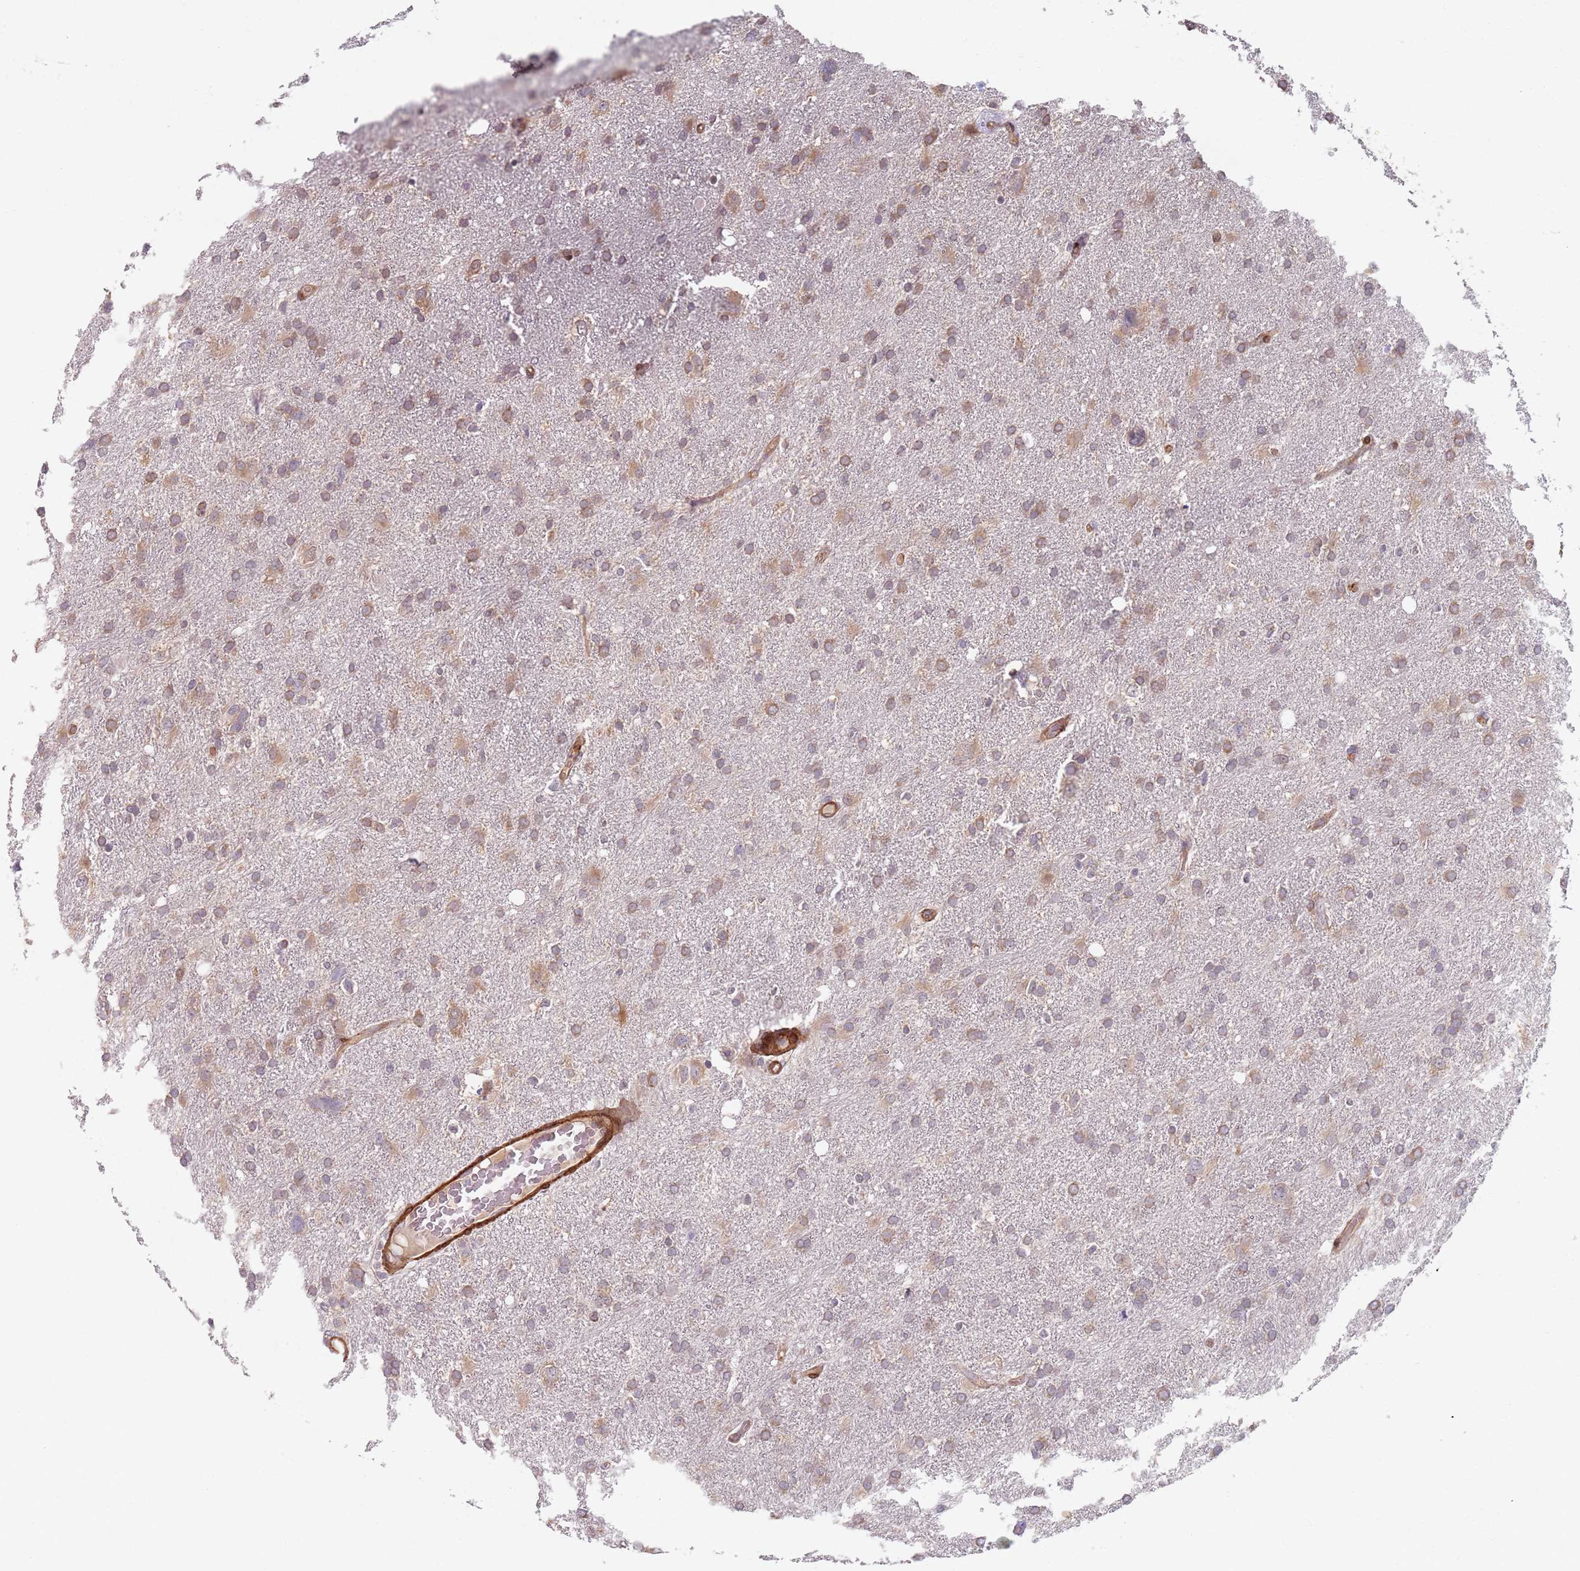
{"staining": {"intensity": "moderate", "quantity": ">75%", "location": "cytoplasmic/membranous"}, "tissue": "glioma", "cell_type": "Tumor cells", "image_type": "cancer", "snomed": [{"axis": "morphology", "description": "Glioma, malignant, High grade"}, {"axis": "topography", "description": "Brain"}], "caption": "A photomicrograph of human glioma stained for a protein reveals moderate cytoplasmic/membranous brown staining in tumor cells.", "gene": "NOTCH3", "patient": {"sex": "male", "age": 61}}